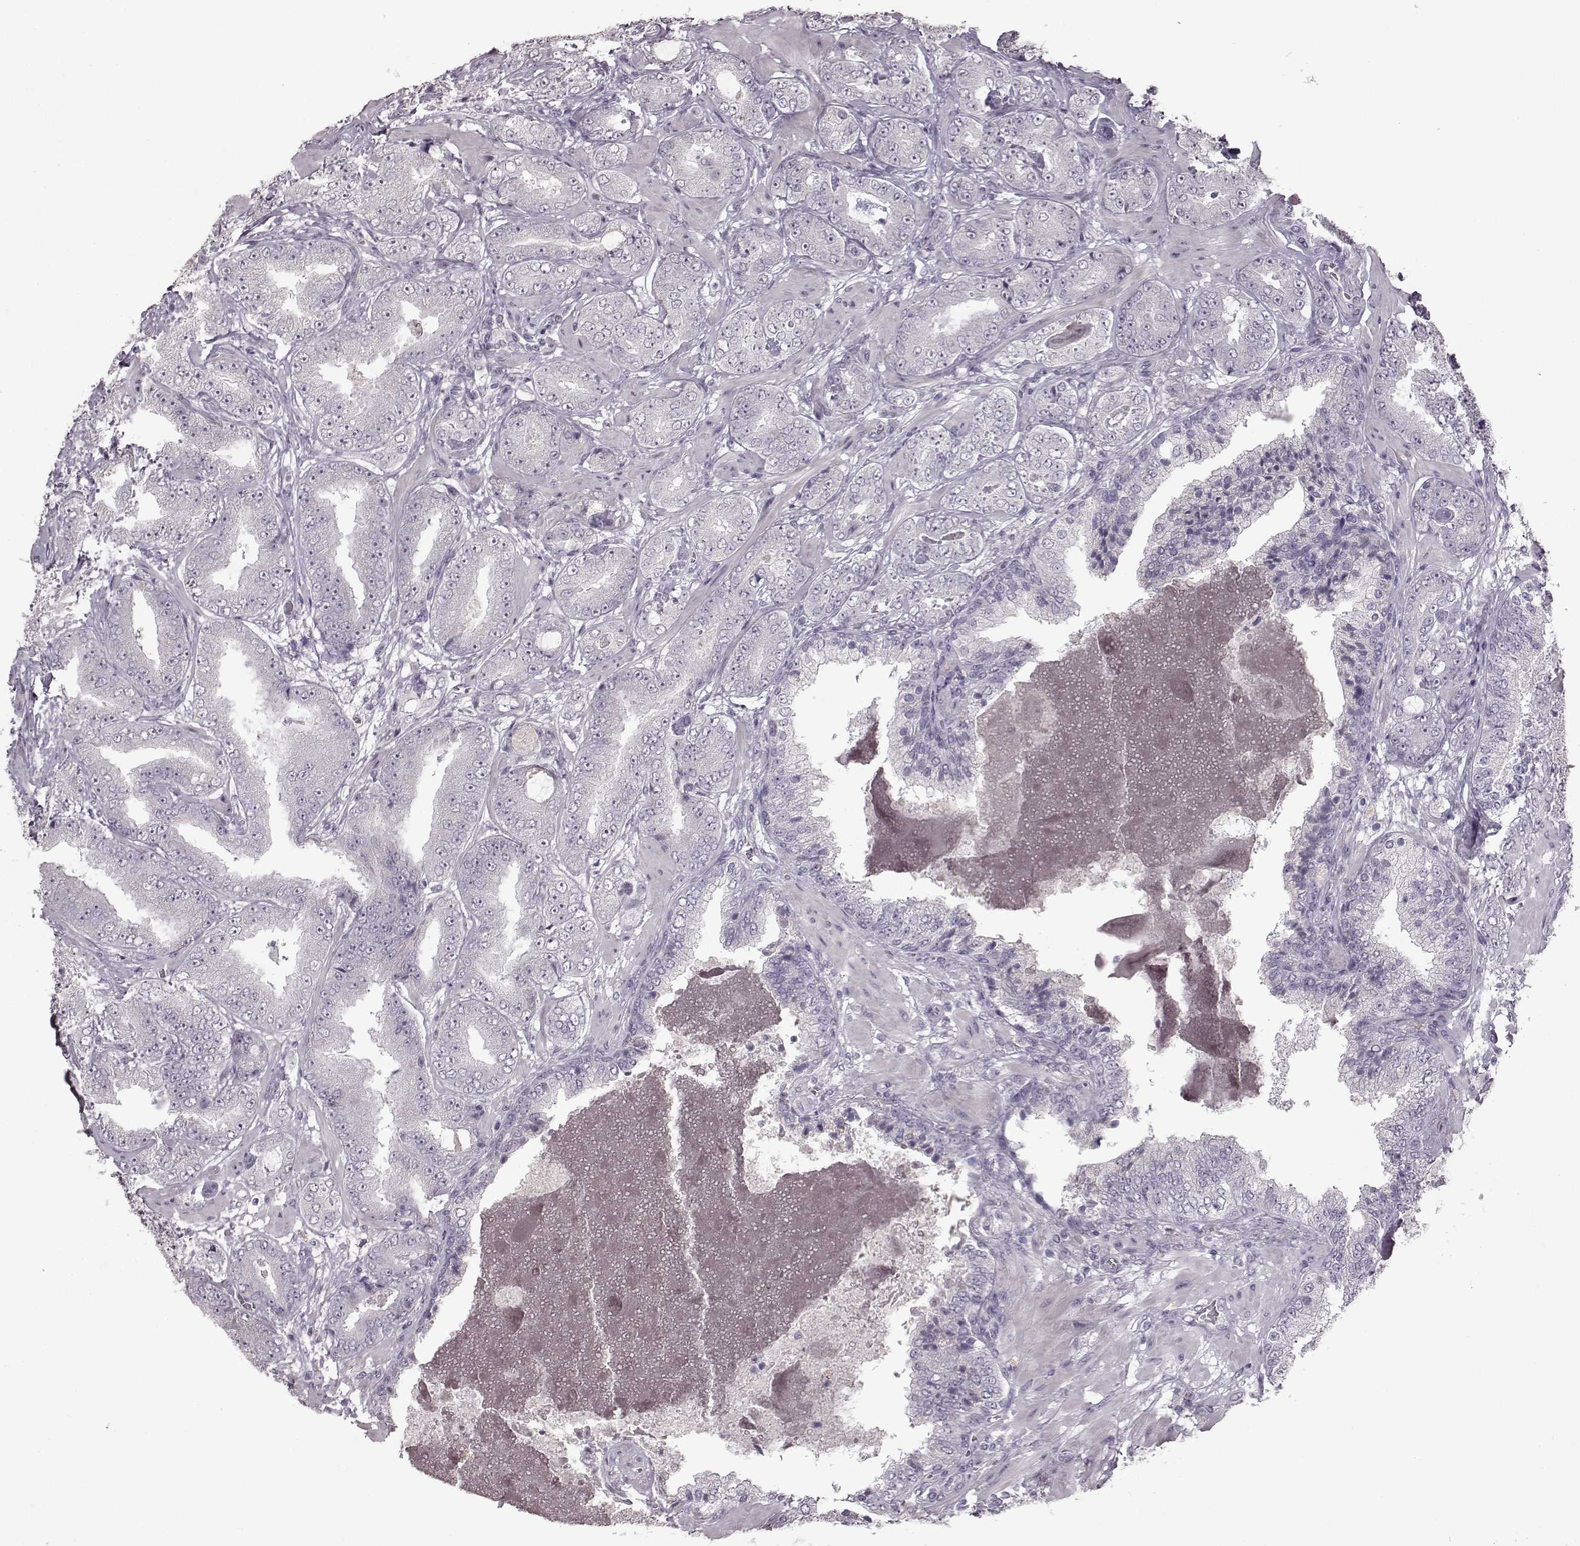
{"staining": {"intensity": "negative", "quantity": "none", "location": "none"}, "tissue": "prostate cancer", "cell_type": "Tumor cells", "image_type": "cancer", "snomed": [{"axis": "morphology", "description": "Adenocarcinoma, Low grade"}, {"axis": "topography", "description": "Prostate"}], "caption": "This is an immunohistochemistry photomicrograph of human prostate cancer (low-grade adenocarcinoma). There is no positivity in tumor cells.", "gene": "LHB", "patient": {"sex": "male", "age": 60}}